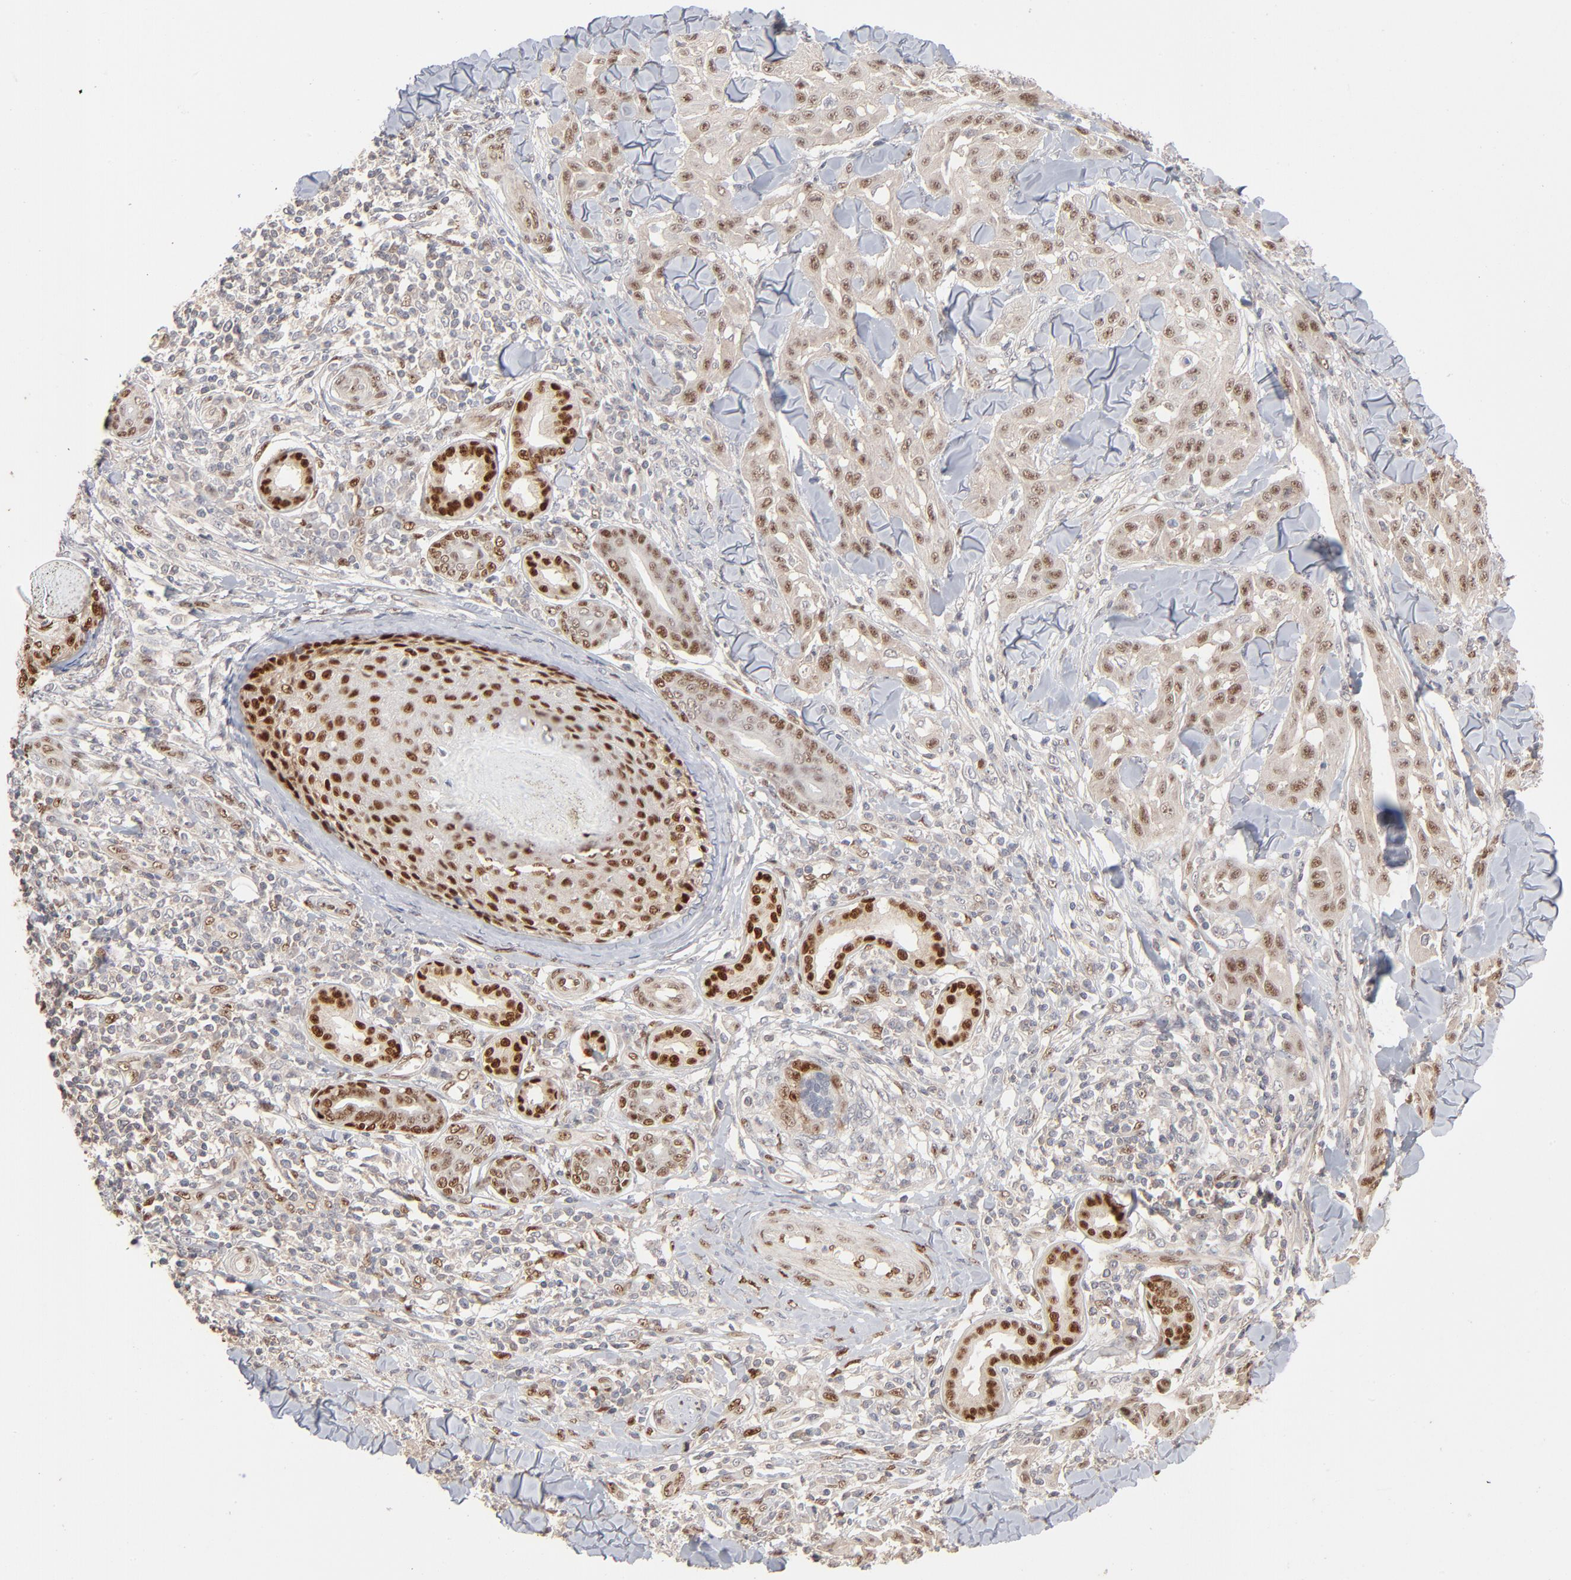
{"staining": {"intensity": "moderate", "quantity": "<25%", "location": "nuclear"}, "tissue": "skin cancer", "cell_type": "Tumor cells", "image_type": "cancer", "snomed": [{"axis": "morphology", "description": "Squamous cell carcinoma, NOS"}, {"axis": "topography", "description": "Skin"}], "caption": "A micrograph of squamous cell carcinoma (skin) stained for a protein shows moderate nuclear brown staining in tumor cells. (Brightfield microscopy of DAB IHC at high magnification).", "gene": "NFIB", "patient": {"sex": "male", "age": 24}}